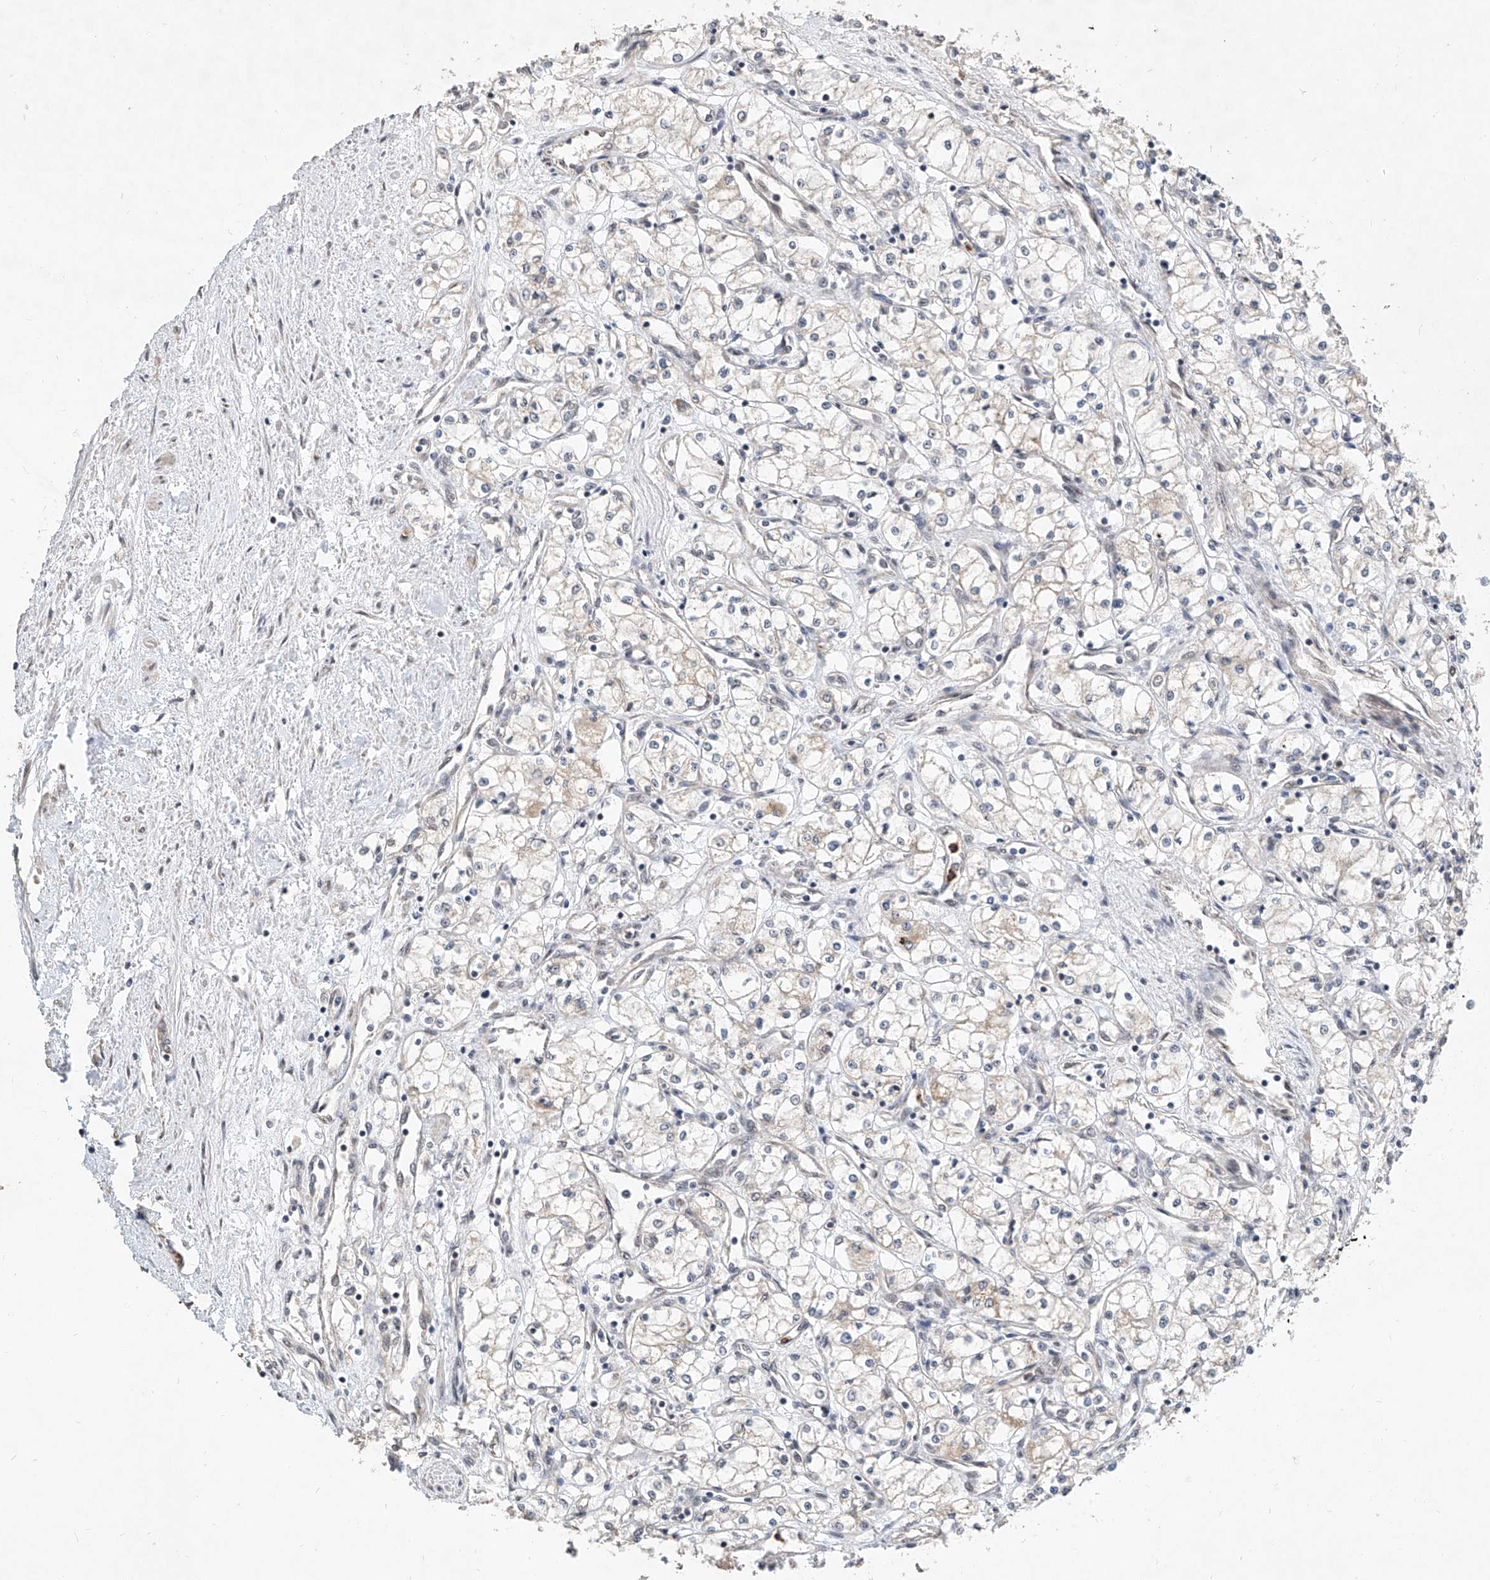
{"staining": {"intensity": "negative", "quantity": "none", "location": "none"}, "tissue": "renal cancer", "cell_type": "Tumor cells", "image_type": "cancer", "snomed": [{"axis": "morphology", "description": "Adenocarcinoma, NOS"}, {"axis": "topography", "description": "Kidney"}], "caption": "DAB (3,3'-diaminobenzidine) immunohistochemical staining of renal cancer (adenocarcinoma) reveals no significant expression in tumor cells.", "gene": "MFSD4B", "patient": {"sex": "male", "age": 59}}